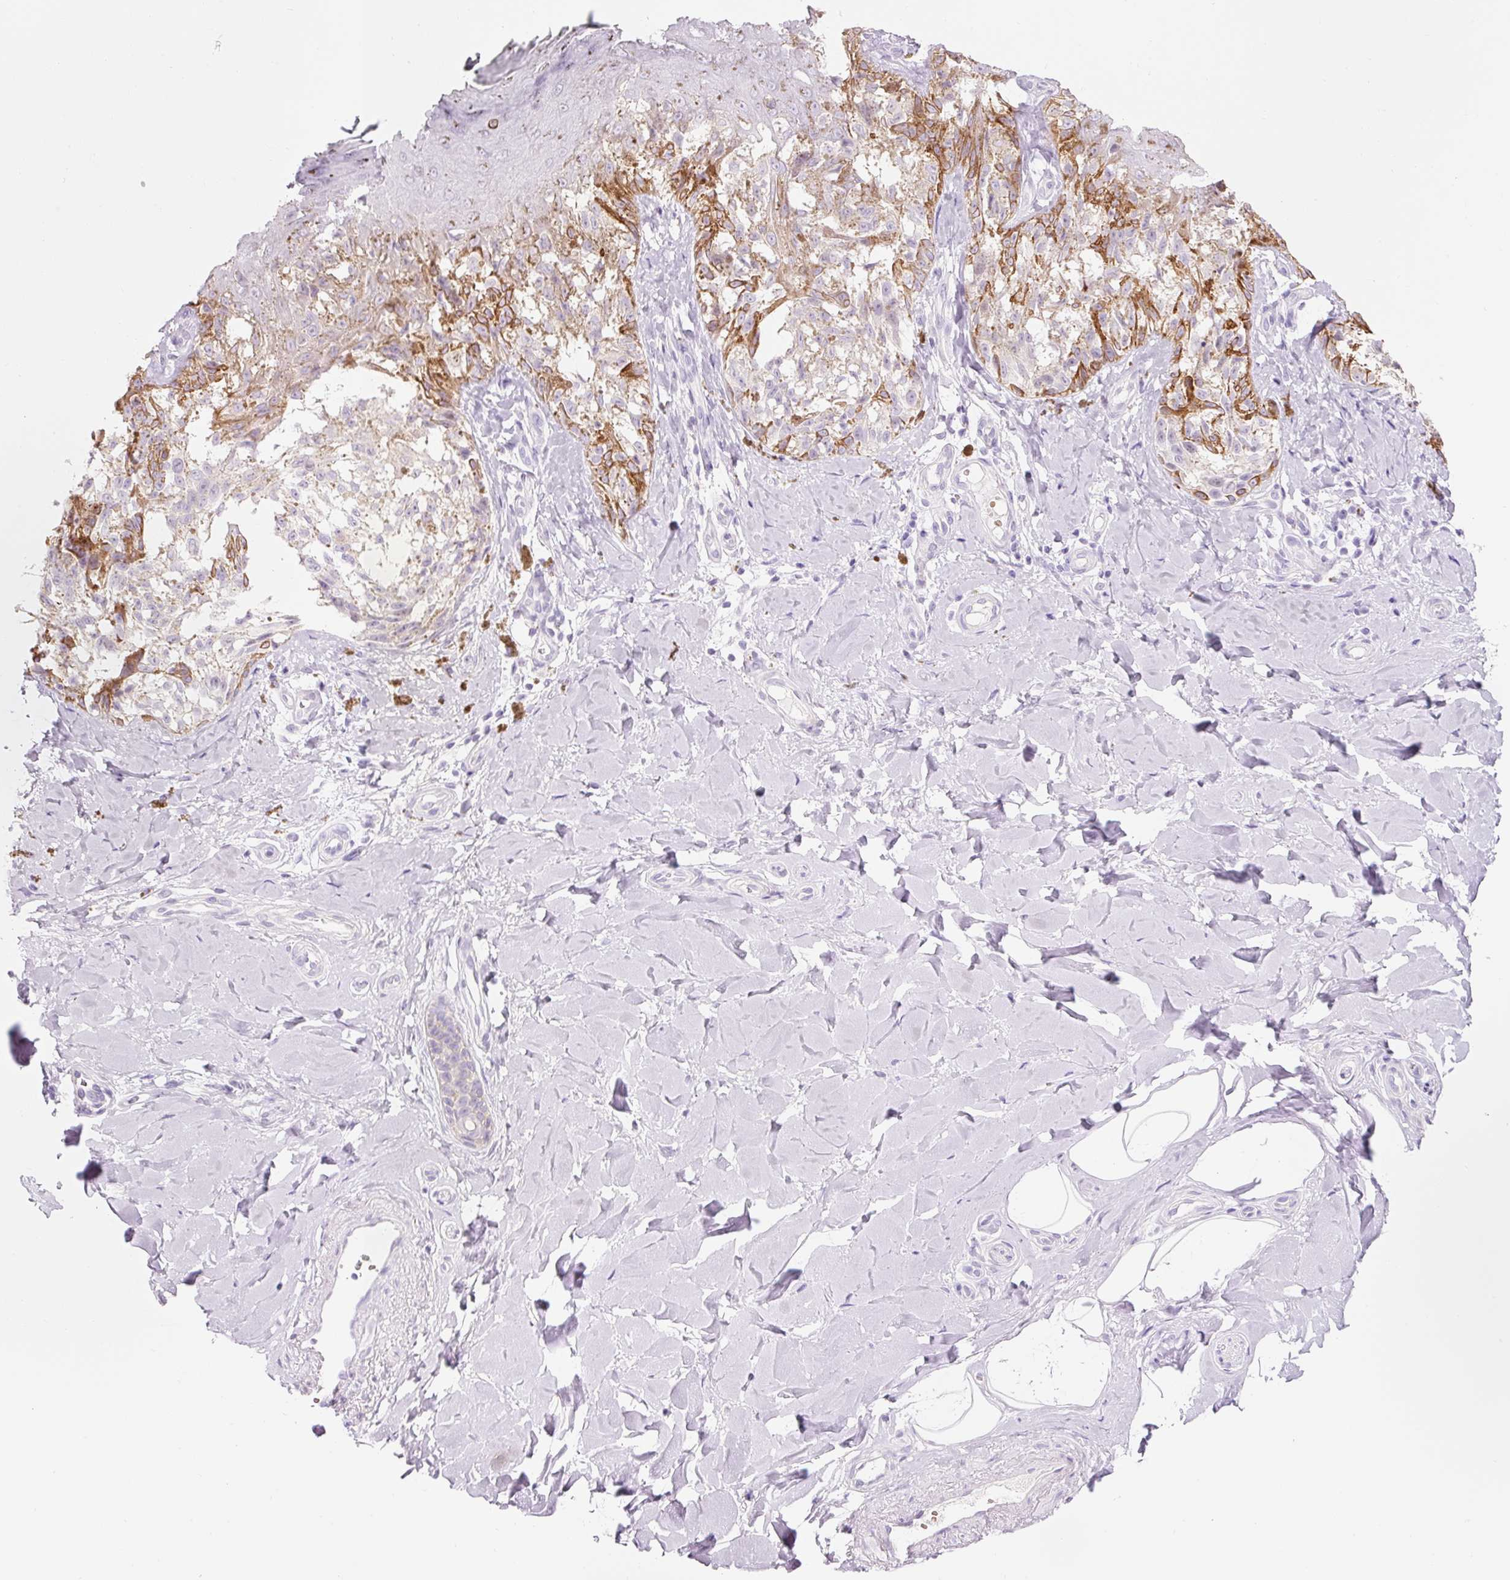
{"staining": {"intensity": "negative", "quantity": "none", "location": "none"}, "tissue": "melanoma", "cell_type": "Tumor cells", "image_type": "cancer", "snomed": [{"axis": "morphology", "description": "Malignant melanoma, NOS"}, {"axis": "topography", "description": "Skin"}], "caption": "The photomicrograph shows no significant positivity in tumor cells of melanoma.", "gene": "DHRS11", "patient": {"sex": "female", "age": 65}}